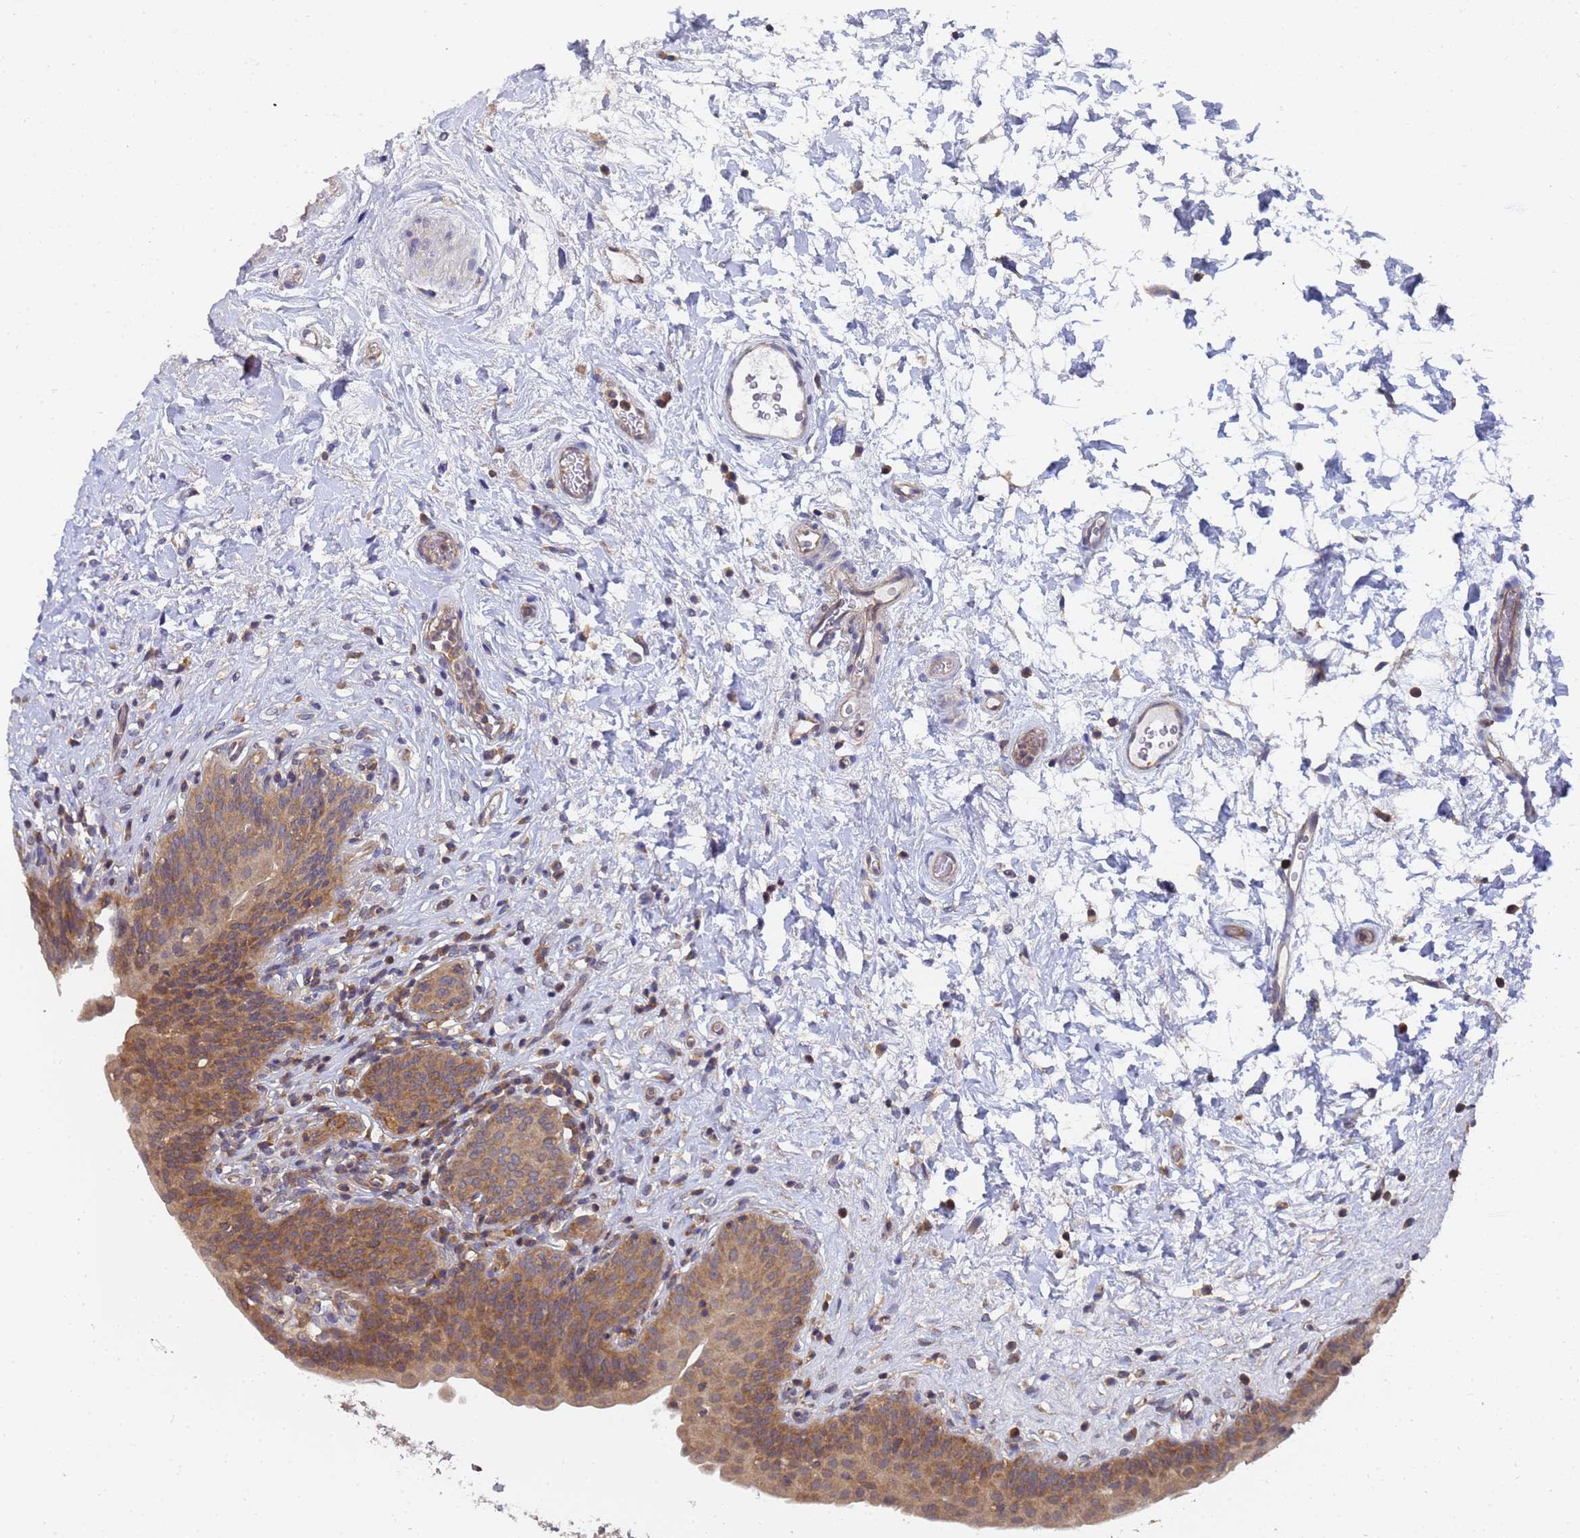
{"staining": {"intensity": "moderate", "quantity": ">75%", "location": "cytoplasmic/membranous"}, "tissue": "urinary bladder", "cell_type": "Urothelial cells", "image_type": "normal", "snomed": [{"axis": "morphology", "description": "Normal tissue, NOS"}, {"axis": "topography", "description": "Urinary bladder"}], "caption": "Brown immunohistochemical staining in benign human urinary bladder shows moderate cytoplasmic/membranous expression in approximately >75% of urothelial cells.", "gene": "ALS2CL", "patient": {"sex": "male", "age": 83}}